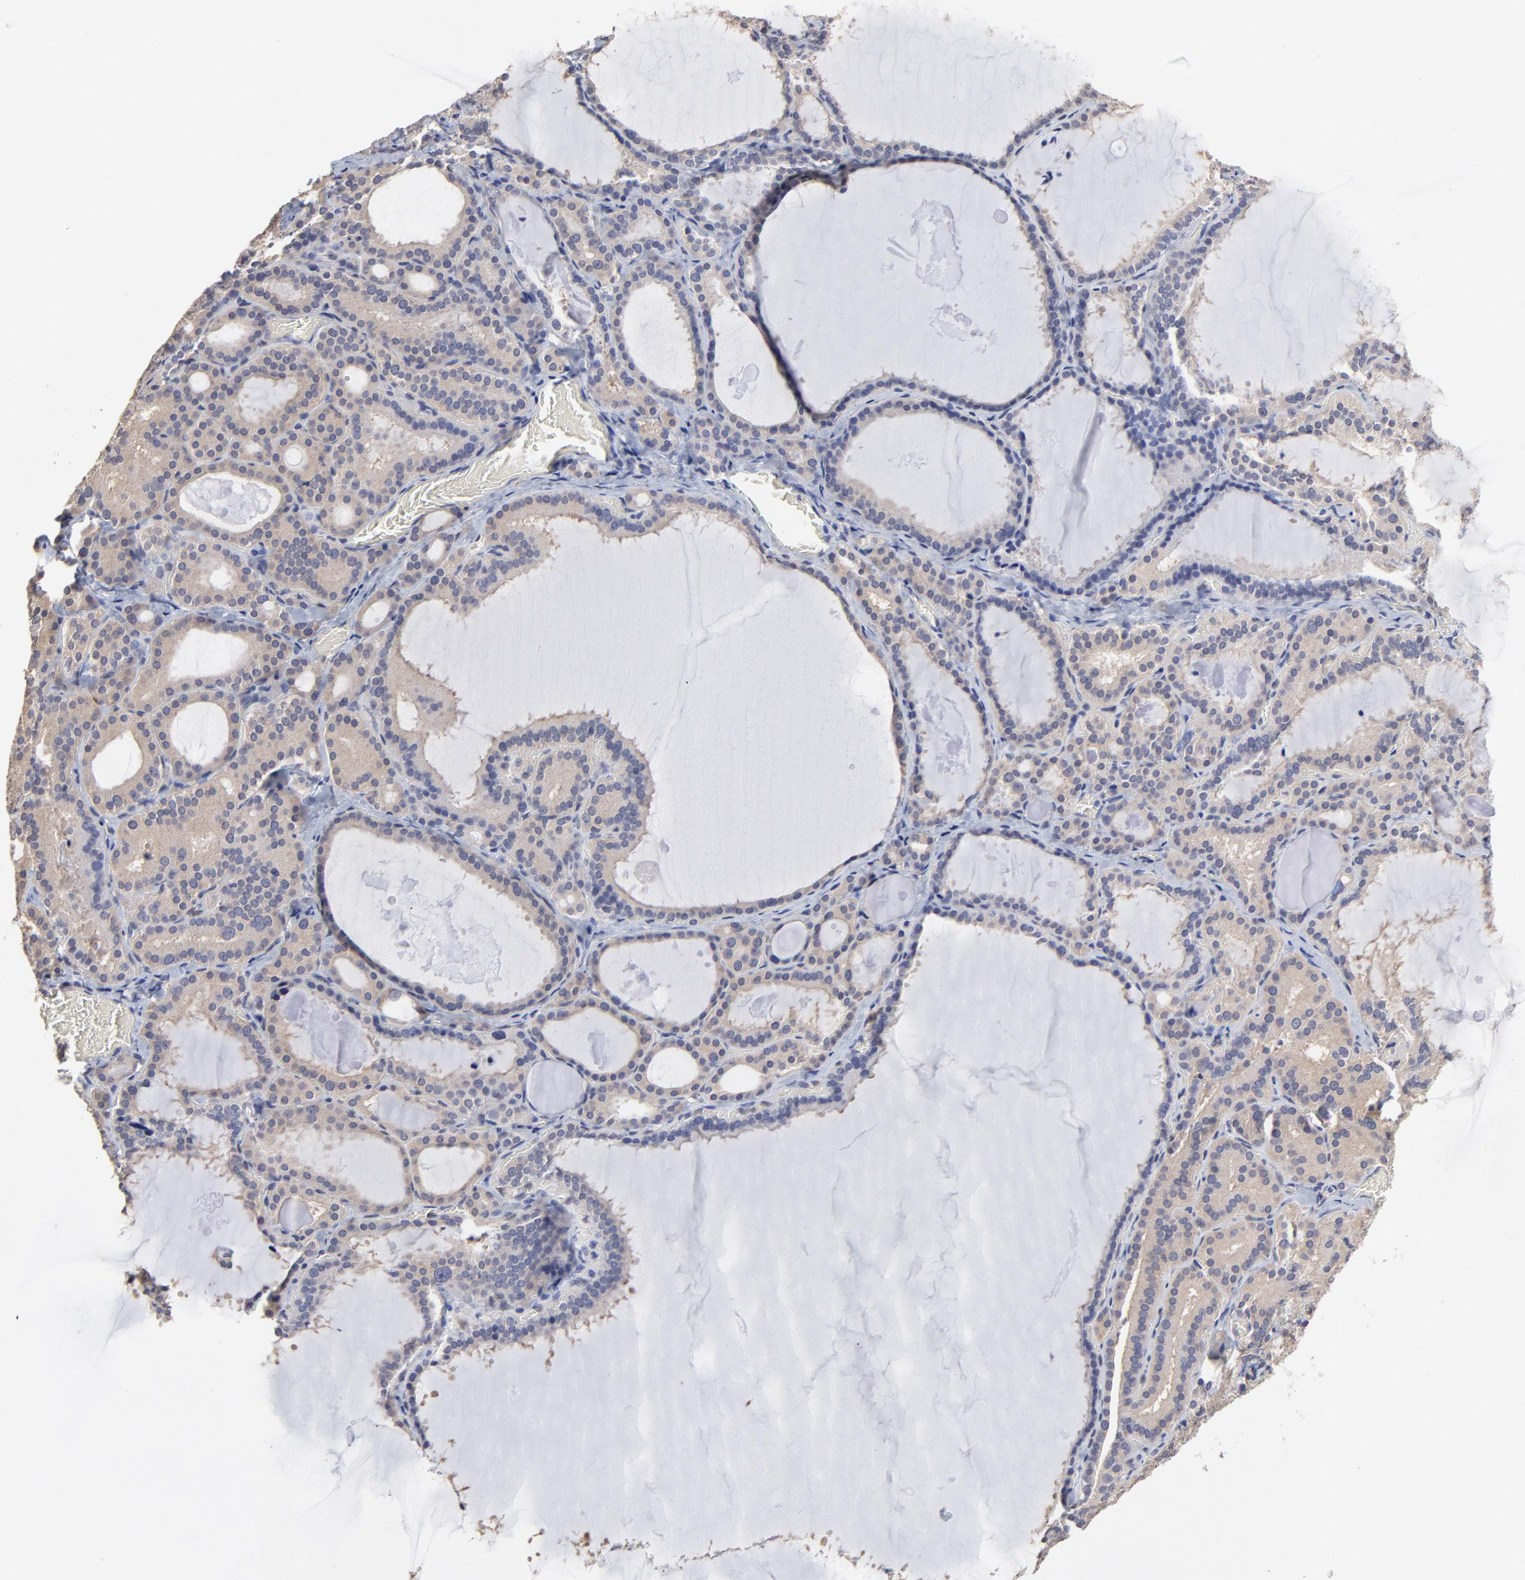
{"staining": {"intensity": "weak", "quantity": "25%-75%", "location": "cytoplasmic/membranous"}, "tissue": "thyroid gland", "cell_type": "Glandular cells", "image_type": "normal", "snomed": [{"axis": "morphology", "description": "Normal tissue, NOS"}, {"axis": "topography", "description": "Thyroid gland"}], "caption": "Thyroid gland stained for a protein (brown) demonstrates weak cytoplasmic/membranous positive staining in approximately 25%-75% of glandular cells.", "gene": "CCT2", "patient": {"sex": "female", "age": 33}}